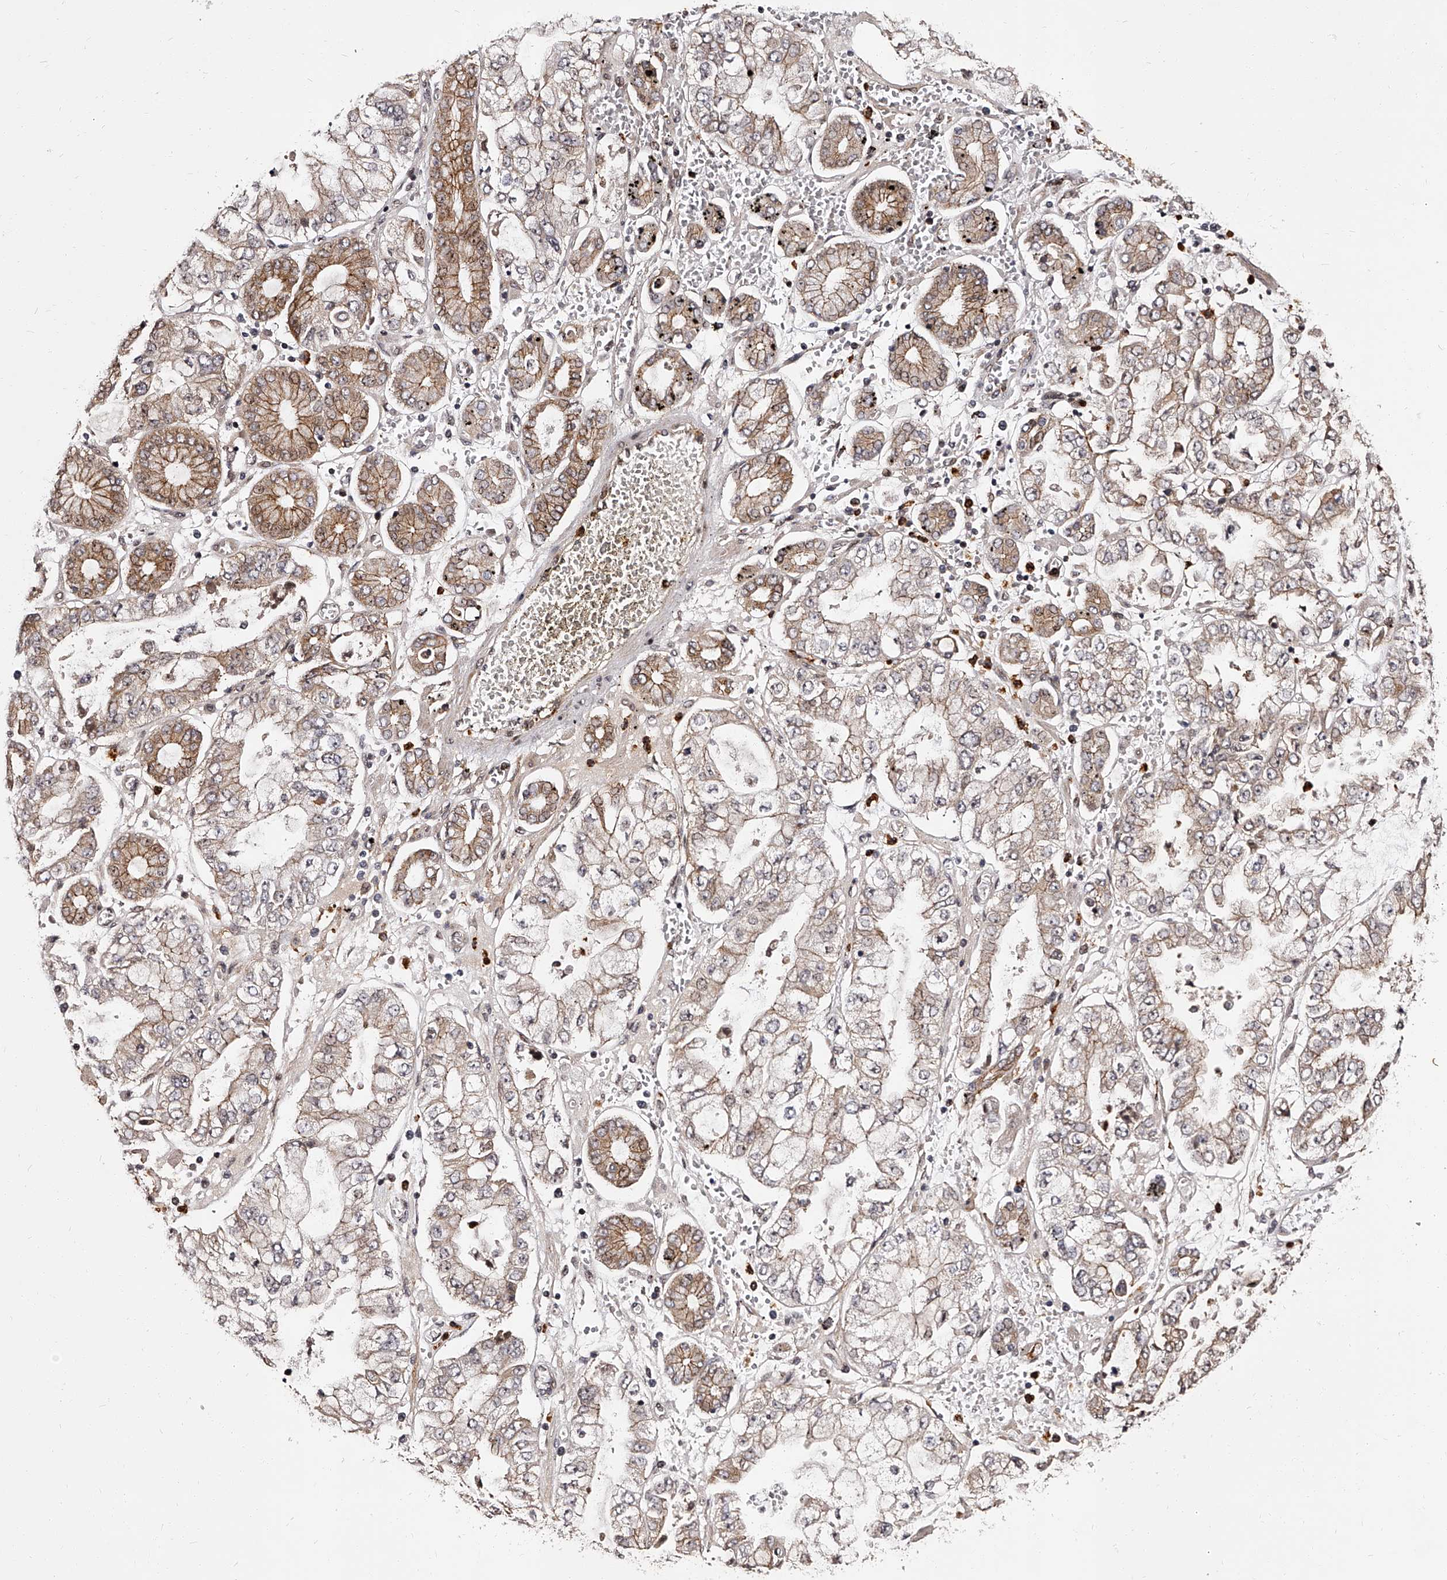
{"staining": {"intensity": "moderate", "quantity": "25%-75%", "location": "cytoplasmic/membranous"}, "tissue": "stomach cancer", "cell_type": "Tumor cells", "image_type": "cancer", "snomed": [{"axis": "morphology", "description": "Adenocarcinoma, NOS"}, {"axis": "topography", "description": "Stomach"}], "caption": "DAB immunohistochemical staining of stomach adenocarcinoma demonstrates moderate cytoplasmic/membranous protein expression in about 25%-75% of tumor cells.", "gene": "RSC1A1", "patient": {"sex": "male", "age": 76}}